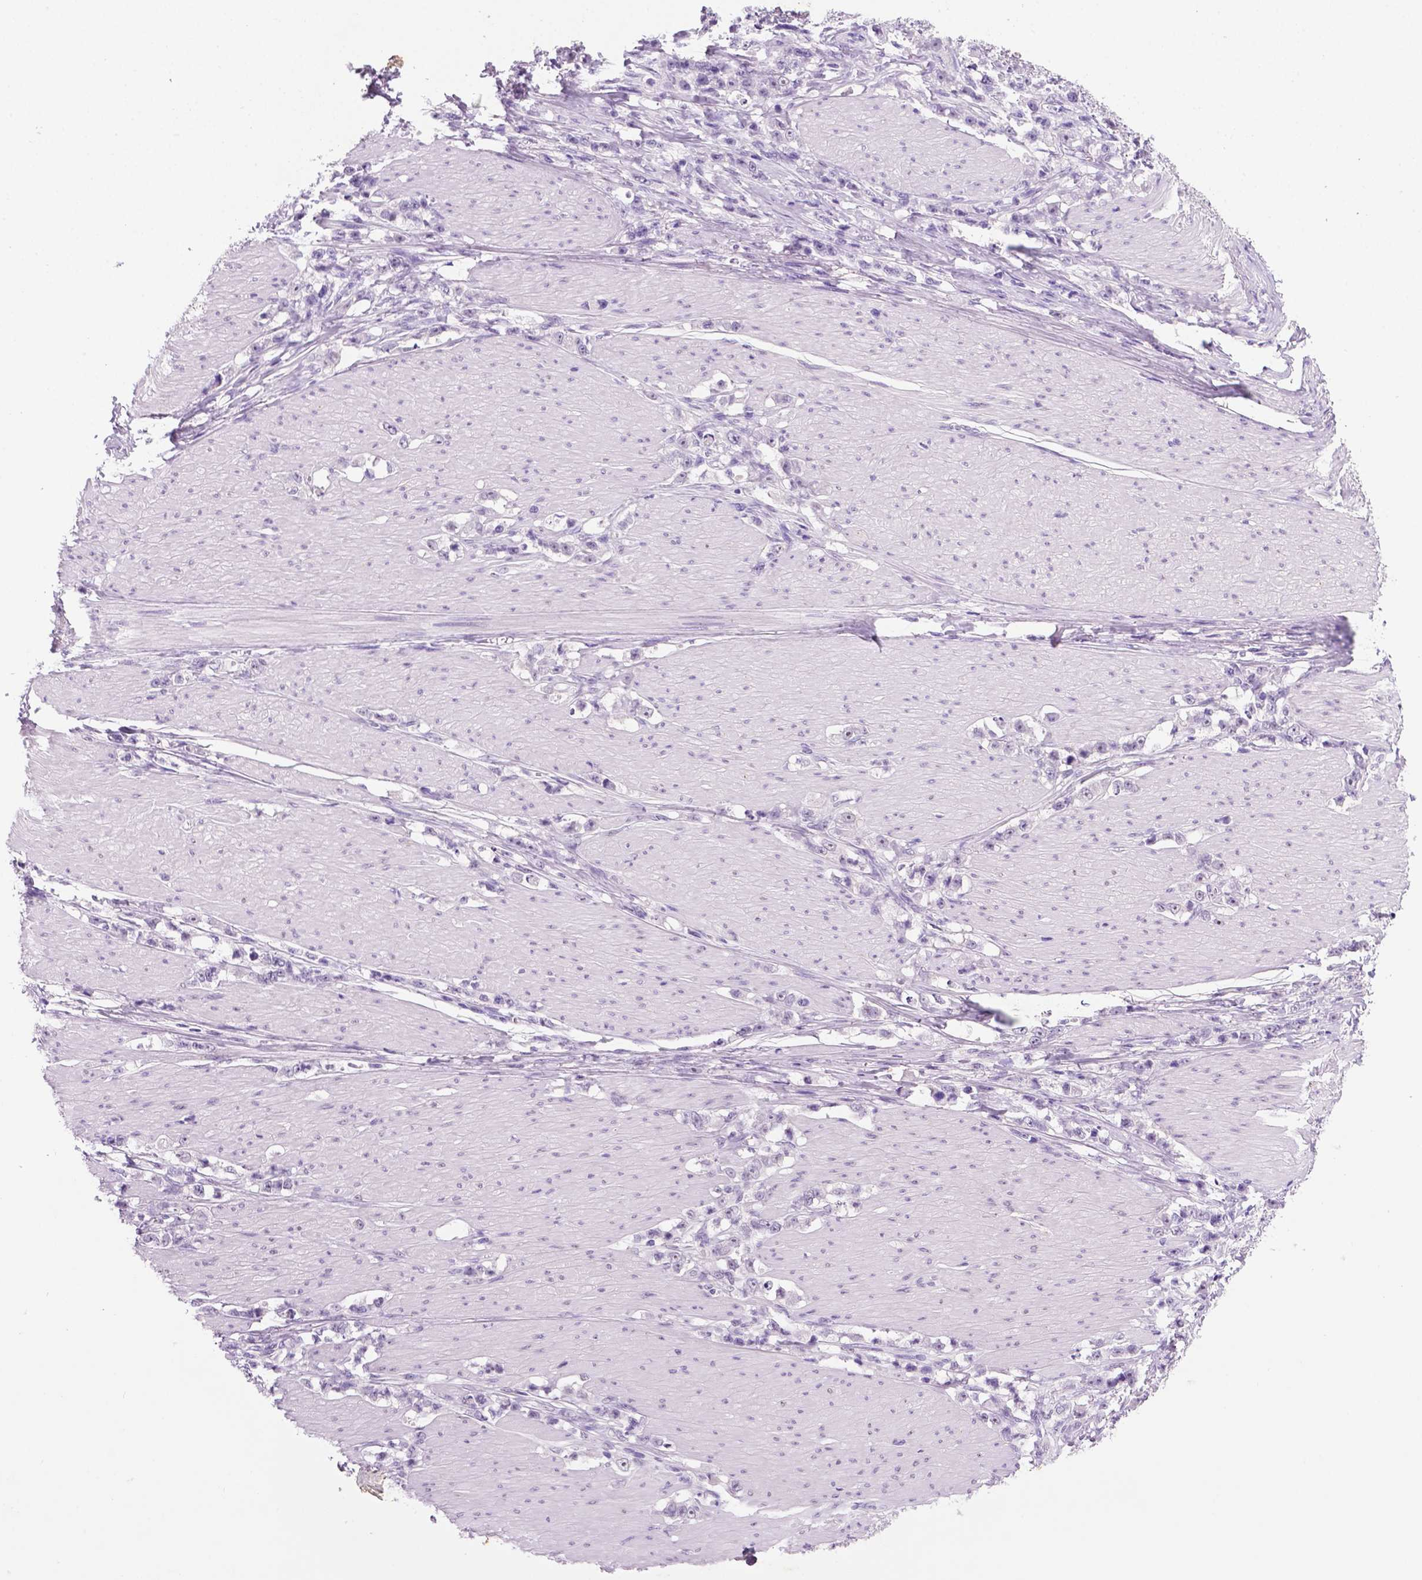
{"staining": {"intensity": "negative", "quantity": "none", "location": "none"}, "tissue": "stomach cancer", "cell_type": "Tumor cells", "image_type": "cancer", "snomed": [{"axis": "morphology", "description": "Adenocarcinoma, NOS"}, {"axis": "topography", "description": "Stomach, lower"}], "caption": "The image exhibits no significant expression in tumor cells of stomach cancer (adenocarcinoma). Nuclei are stained in blue.", "gene": "C18orf21", "patient": {"sex": "male", "age": 88}}